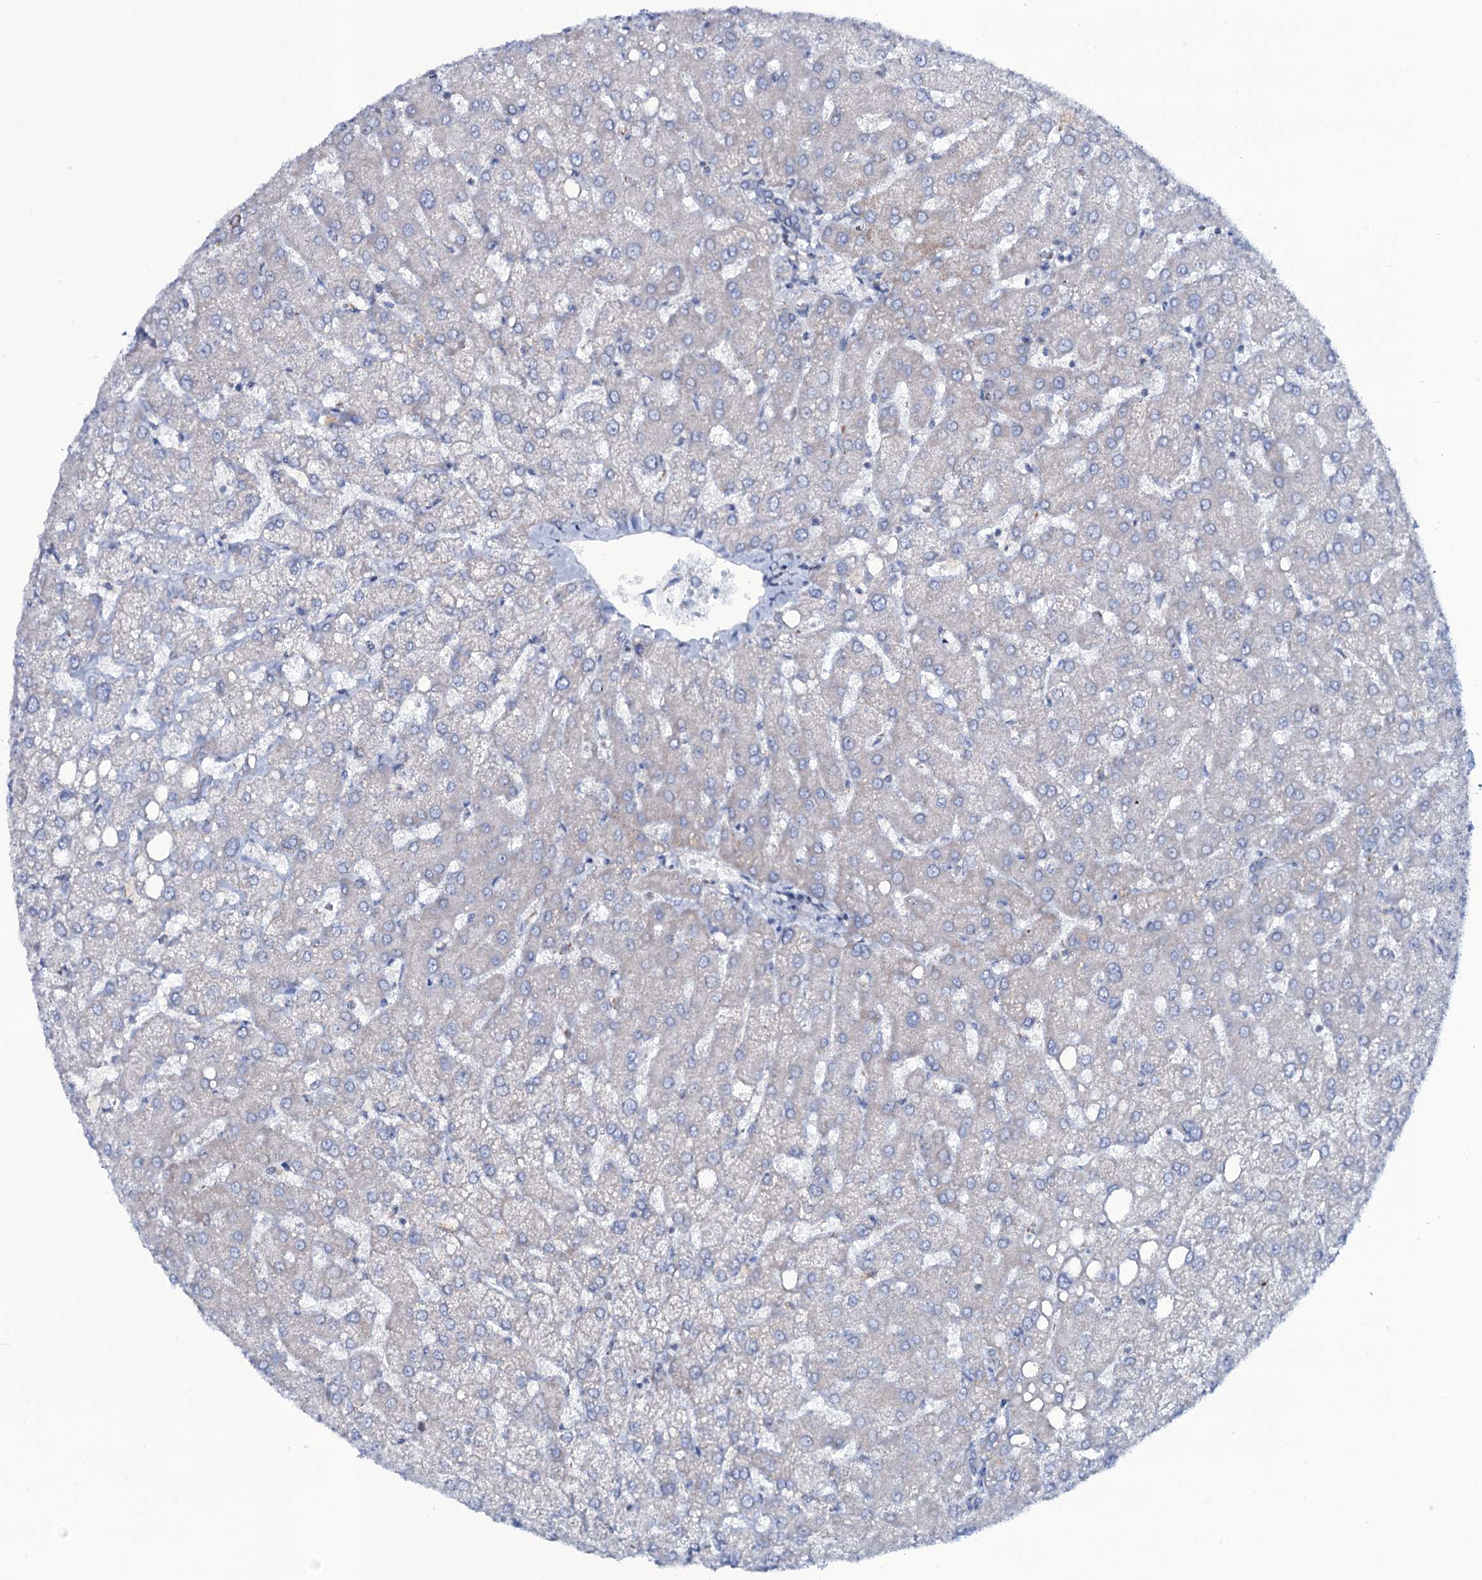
{"staining": {"intensity": "negative", "quantity": "none", "location": "none"}, "tissue": "liver", "cell_type": "Cholangiocytes", "image_type": "normal", "snomed": [{"axis": "morphology", "description": "Normal tissue, NOS"}, {"axis": "topography", "description": "Liver"}], "caption": "An IHC micrograph of normal liver is shown. There is no staining in cholangiocytes of liver.", "gene": "MRPS35", "patient": {"sex": "female", "age": 54}}